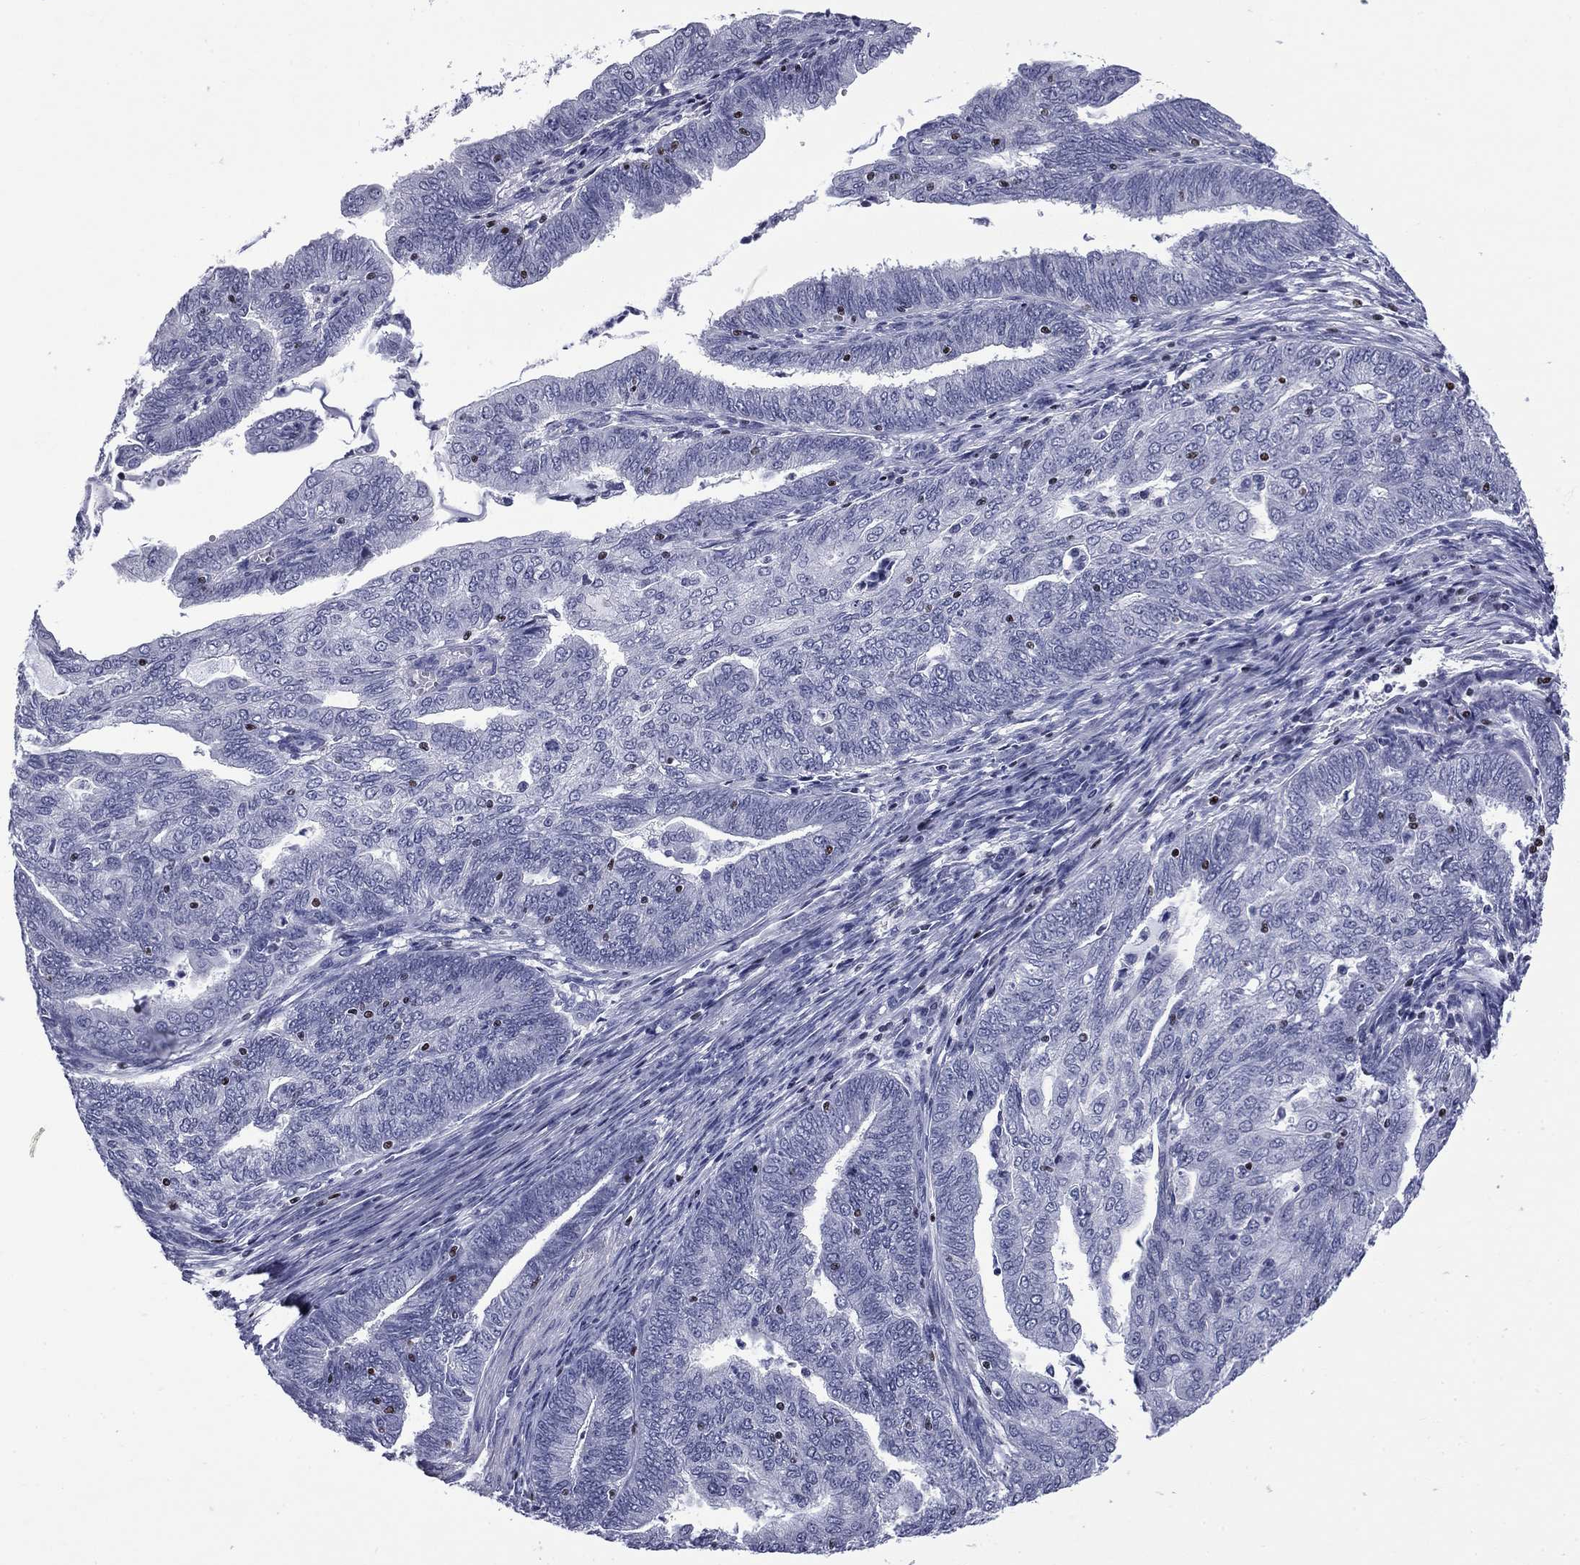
{"staining": {"intensity": "negative", "quantity": "none", "location": "none"}, "tissue": "endometrial cancer", "cell_type": "Tumor cells", "image_type": "cancer", "snomed": [{"axis": "morphology", "description": "Adenocarcinoma, NOS"}, {"axis": "topography", "description": "Endometrium"}], "caption": "Immunohistochemistry (IHC) micrograph of human endometrial adenocarcinoma stained for a protein (brown), which shows no staining in tumor cells.", "gene": "IKZF3", "patient": {"sex": "female", "age": 82}}